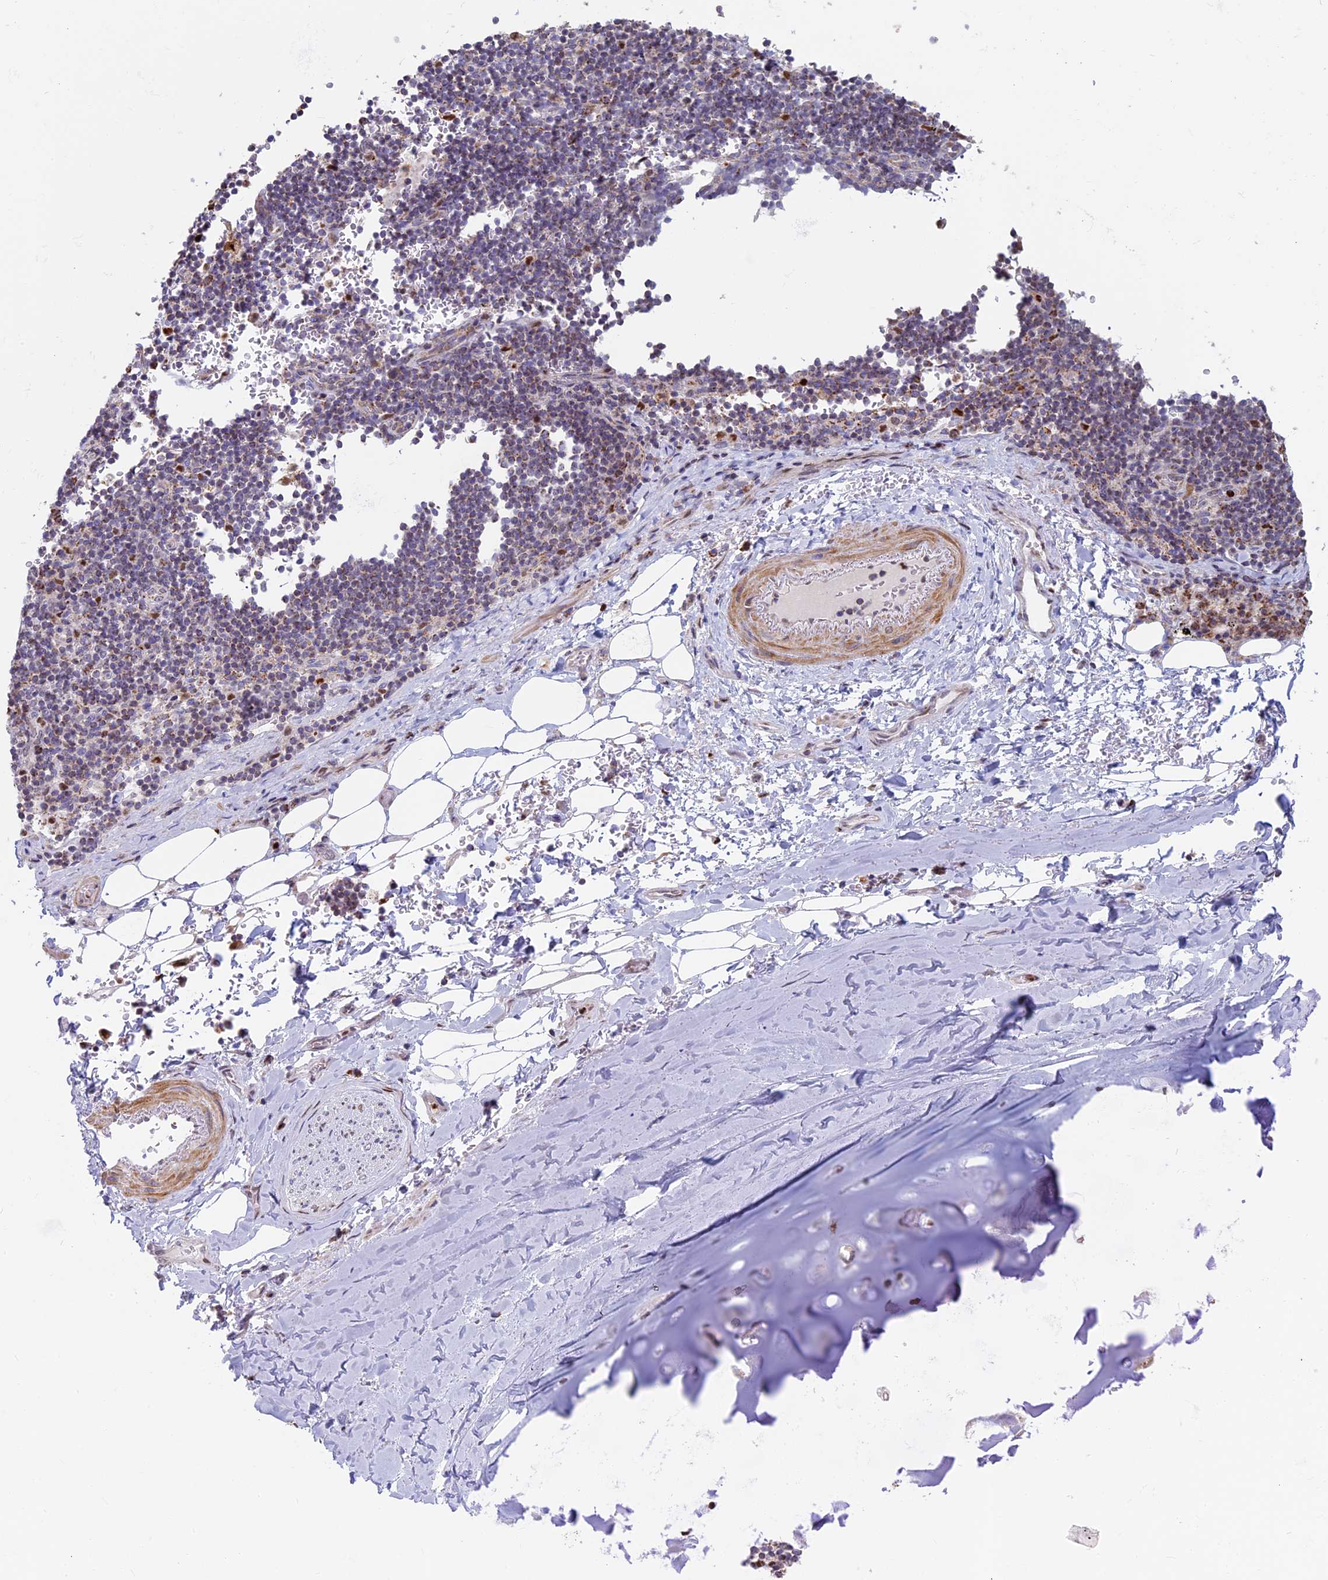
{"staining": {"intensity": "negative", "quantity": "none", "location": "none"}, "tissue": "adipose tissue", "cell_type": "Adipocytes", "image_type": "normal", "snomed": [{"axis": "morphology", "description": "Normal tissue, NOS"}, {"axis": "topography", "description": "Lymph node"}, {"axis": "topography", "description": "Cartilage tissue"}, {"axis": "topography", "description": "Bronchus"}], "caption": "IHC photomicrograph of benign adipose tissue stained for a protein (brown), which displays no positivity in adipocytes. Brightfield microscopy of immunohistochemistry stained with DAB (brown) and hematoxylin (blue), captured at high magnification.", "gene": "ACSS1", "patient": {"sex": "male", "age": 63}}